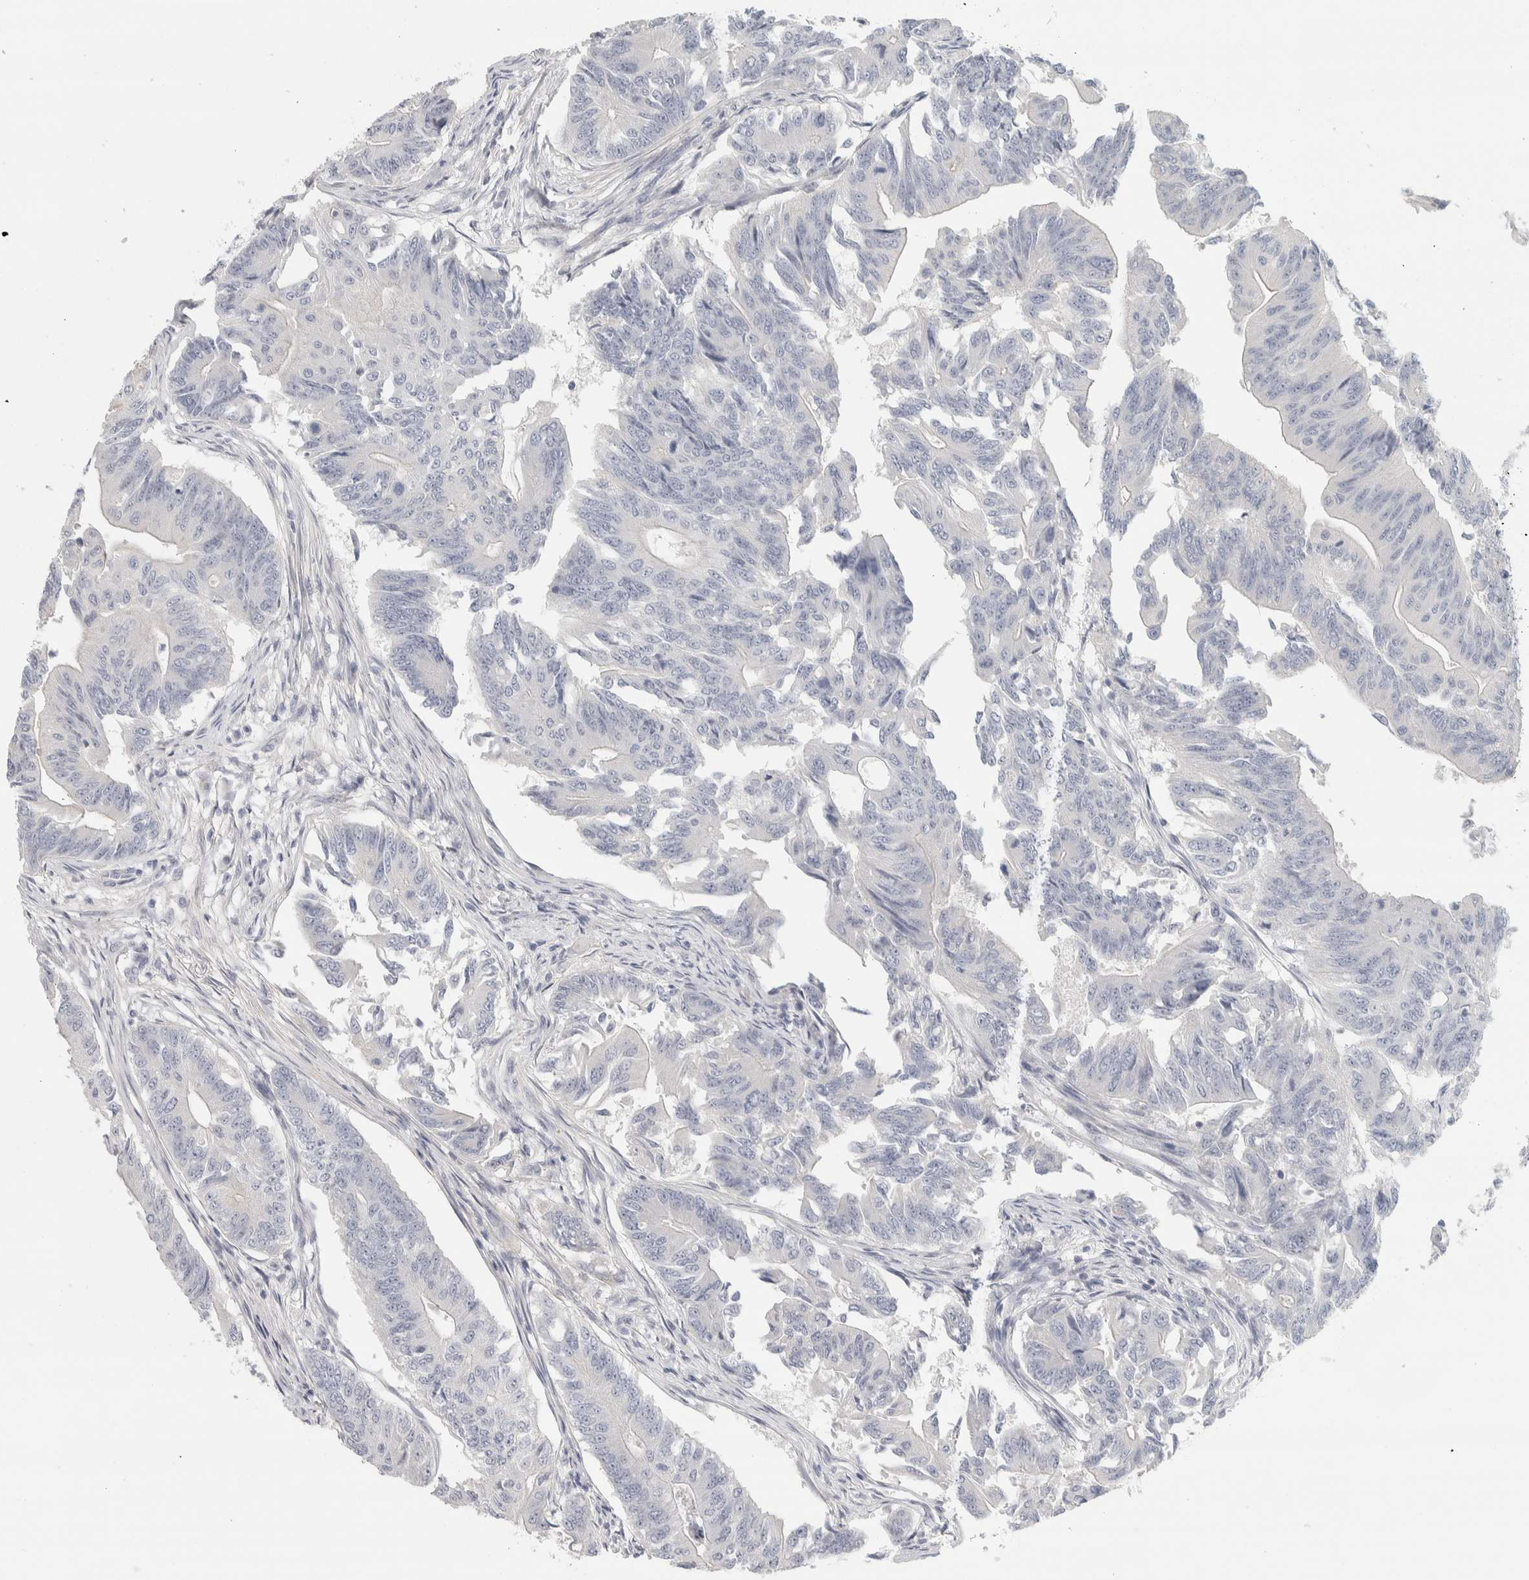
{"staining": {"intensity": "negative", "quantity": "none", "location": "none"}, "tissue": "colorectal cancer", "cell_type": "Tumor cells", "image_type": "cancer", "snomed": [{"axis": "morphology", "description": "Adenoma, NOS"}, {"axis": "morphology", "description": "Adenocarcinoma, NOS"}, {"axis": "topography", "description": "Colon"}], "caption": "Tumor cells are negative for protein expression in human colorectal cancer (adenocarcinoma). (DAB immunohistochemistry with hematoxylin counter stain).", "gene": "DCXR", "patient": {"sex": "male", "age": 79}}